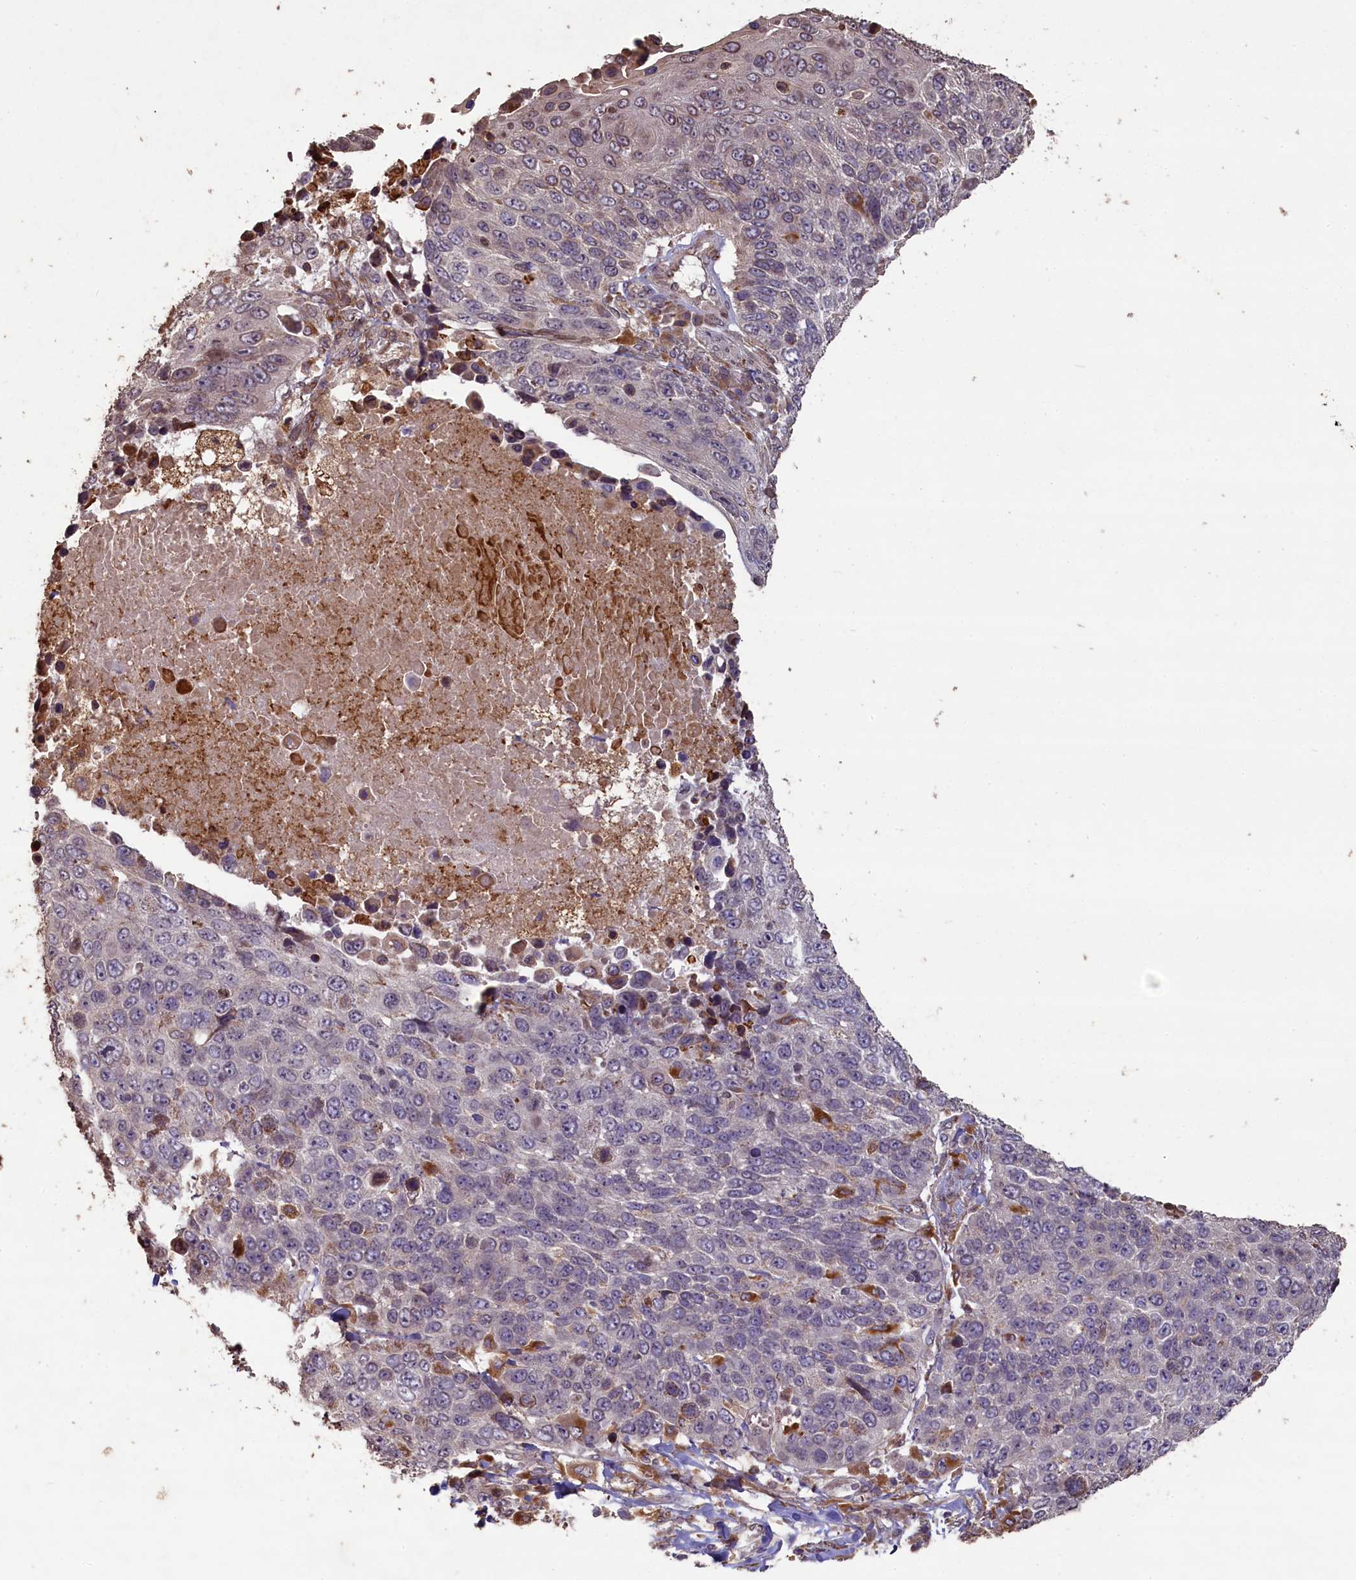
{"staining": {"intensity": "weak", "quantity": "<25%", "location": "cytoplasmic/membranous,nuclear"}, "tissue": "lung cancer", "cell_type": "Tumor cells", "image_type": "cancer", "snomed": [{"axis": "morphology", "description": "Normal tissue, NOS"}, {"axis": "morphology", "description": "Squamous cell carcinoma, NOS"}, {"axis": "topography", "description": "Lymph node"}, {"axis": "topography", "description": "Lung"}], "caption": "A high-resolution image shows IHC staining of lung cancer (squamous cell carcinoma), which exhibits no significant expression in tumor cells.", "gene": "SLC38A7", "patient": {"sex": "male", "age": 66}}